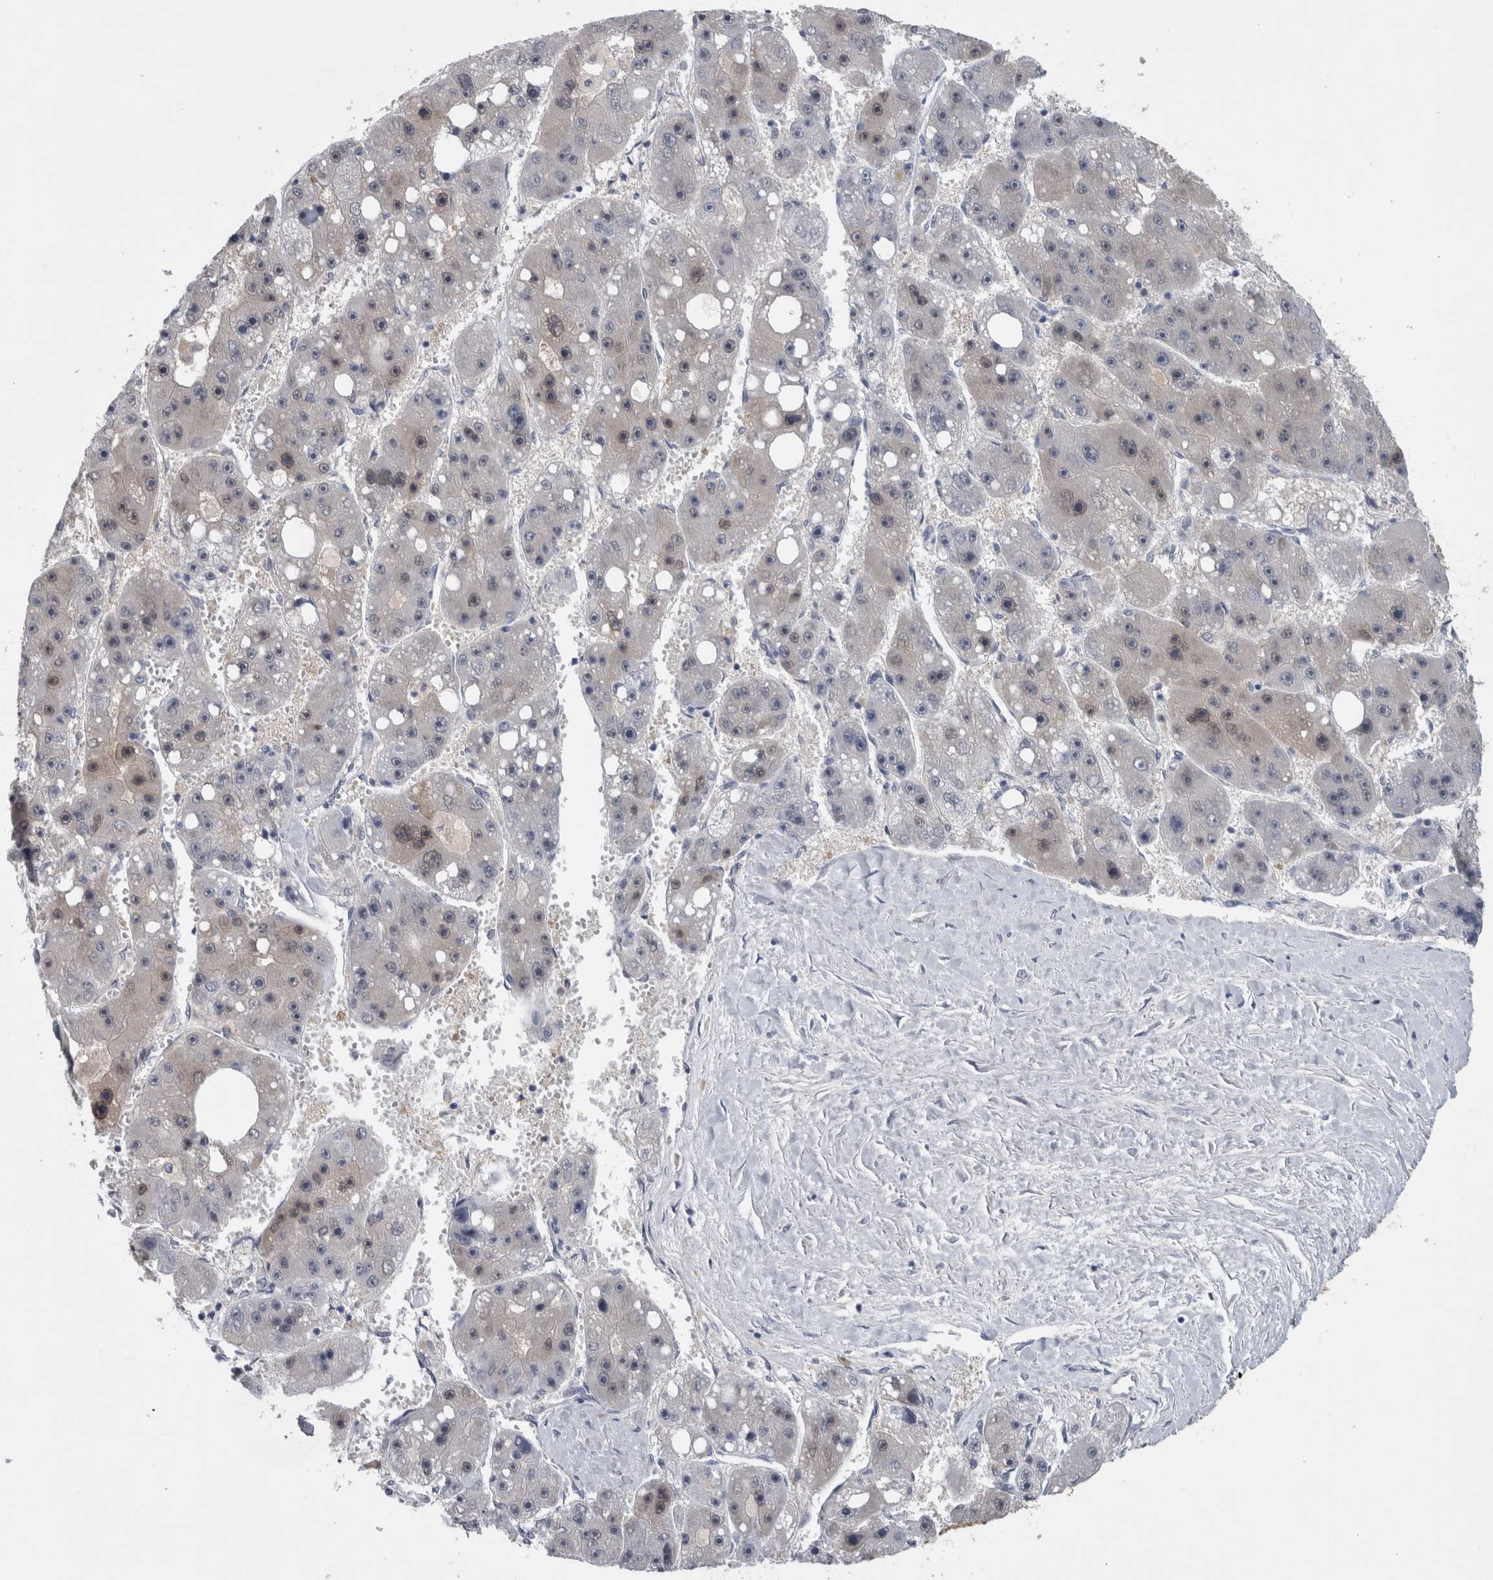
{"staining": {"intensity": "weak", "quantity": "<25%", "location": "cytoplasmic/membranous,nuclear"}, "tissue": "liver cancer", "cell_type": "Tumor cells", "image_type": "cancer", "snomed": [{"axis": "morphology", "description": "Carcinoma, Hepatocellular, NOS"}, {"axis": "topography", "description": "Liver"}], "caption": "Immunohistochemistry image of human hepatocellular carcinoma (liver) stained for a protein (brown), which exhibits no expression in tumor cells. (DAB (3,3'-diaminobenzidine) immunohistochemistry, high magnification).", "gene": "NAPRT", "patient": {"sex": "female", "age": 61}}